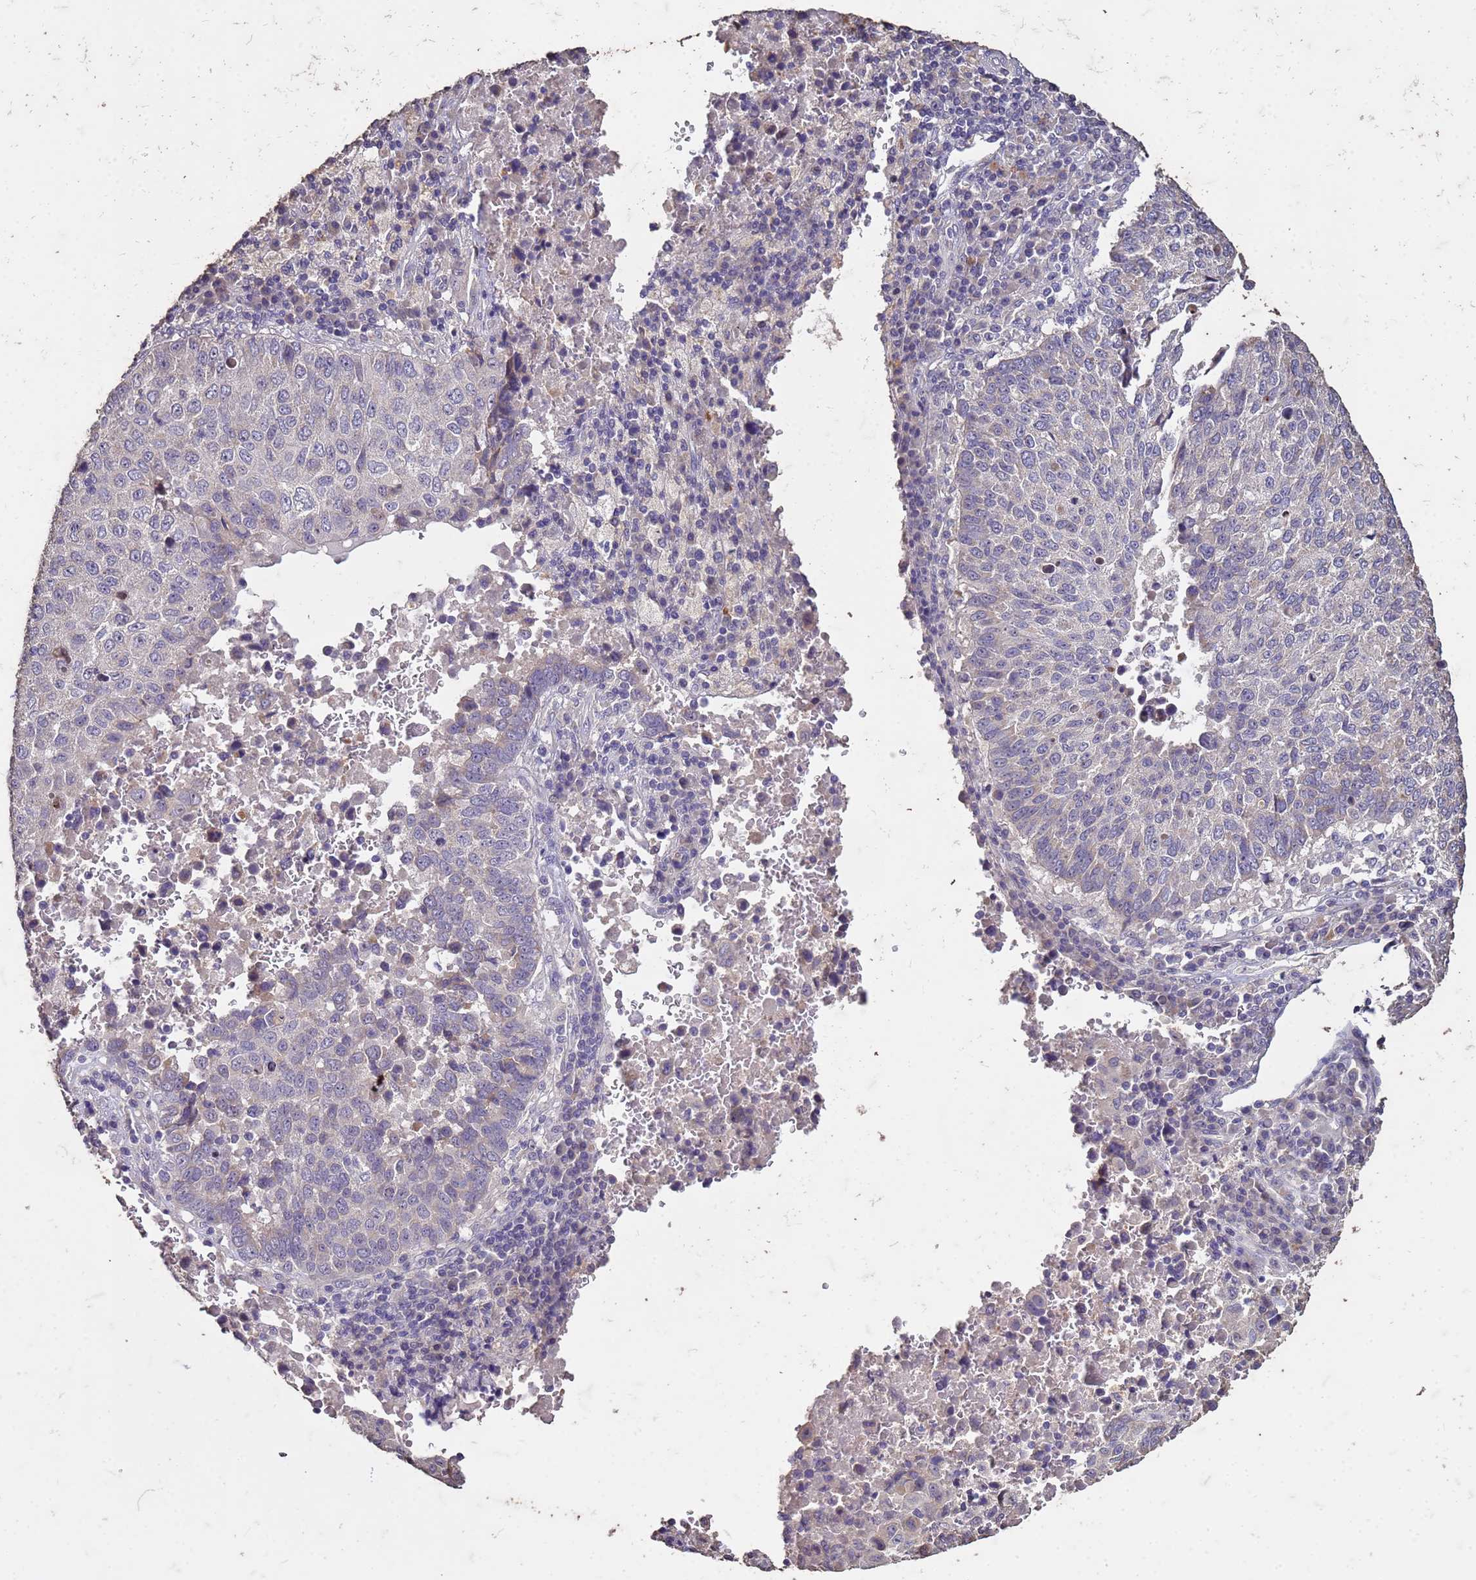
{"staining": {"intensity": "negative", "quantity": "none", "location": "none"}, "tissue": "lung cancer", "cell_type": "Tumor cells", "image_type": "cancer", "snomed": [{"axis": "morphology", "description": "Squamous cell carcinoma, NOS"}, {"axis": "topography", "description": "Lung"}], "caption": "The immunohistochemistry (IHC) micrograph has no significant expression in tumor cells of squamous cell carcinoma (lung) tissue.", "gene": "FAM184B", "patient": {"sex": "male", "age": 73}}